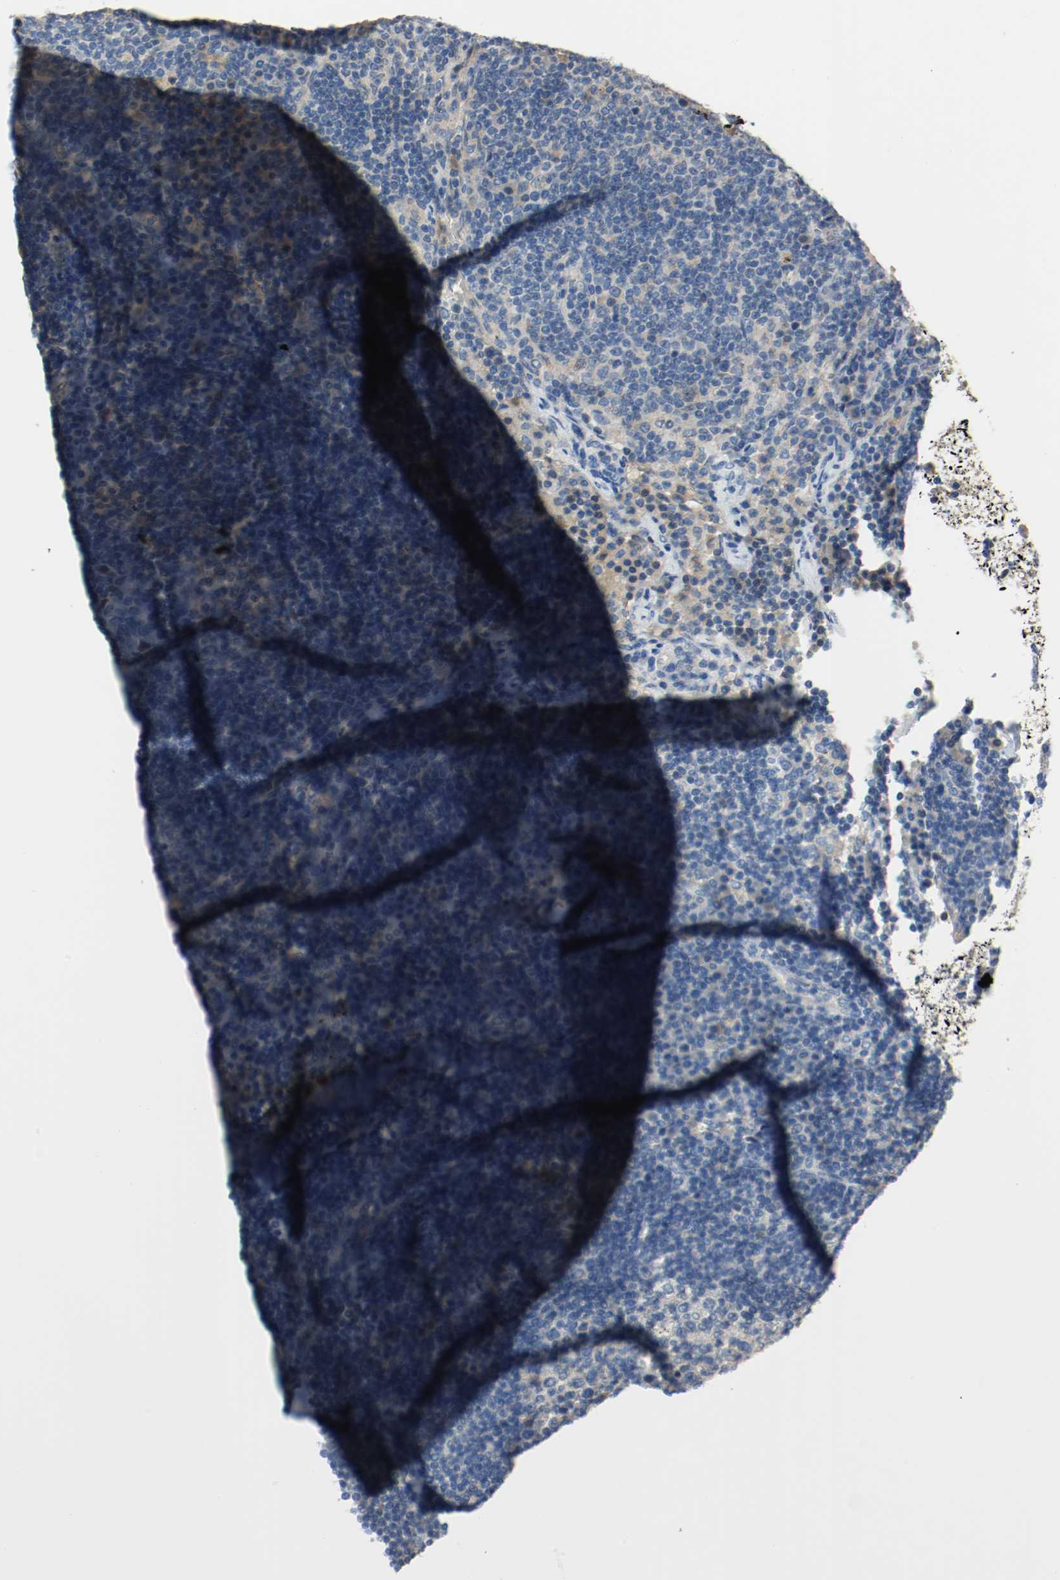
{"staining": {"intensity": "negative", "quantity": "none", "location": "none"}, "tissue": "lymph node", "cell_type": "Germinal center cells", "image_type": "normal", "snomed": [{"axis": "morphology", "description": "Normal tissue, NOS"}, {"axis": "morphology", "description": "Squamous cell carcinoma, metastatic, NOS"}, {"axis": "topography", "description": "Lymph node"}], "caption": "IHC of unremarkable lymph node reveals no staining in germinal center cells. (Brightfield microscopy of DAB (3,3'-diaminobenzidine) IHC at high magnification).", "gene": "MELTF", "patient": {"sex": "female", "age": 53}}